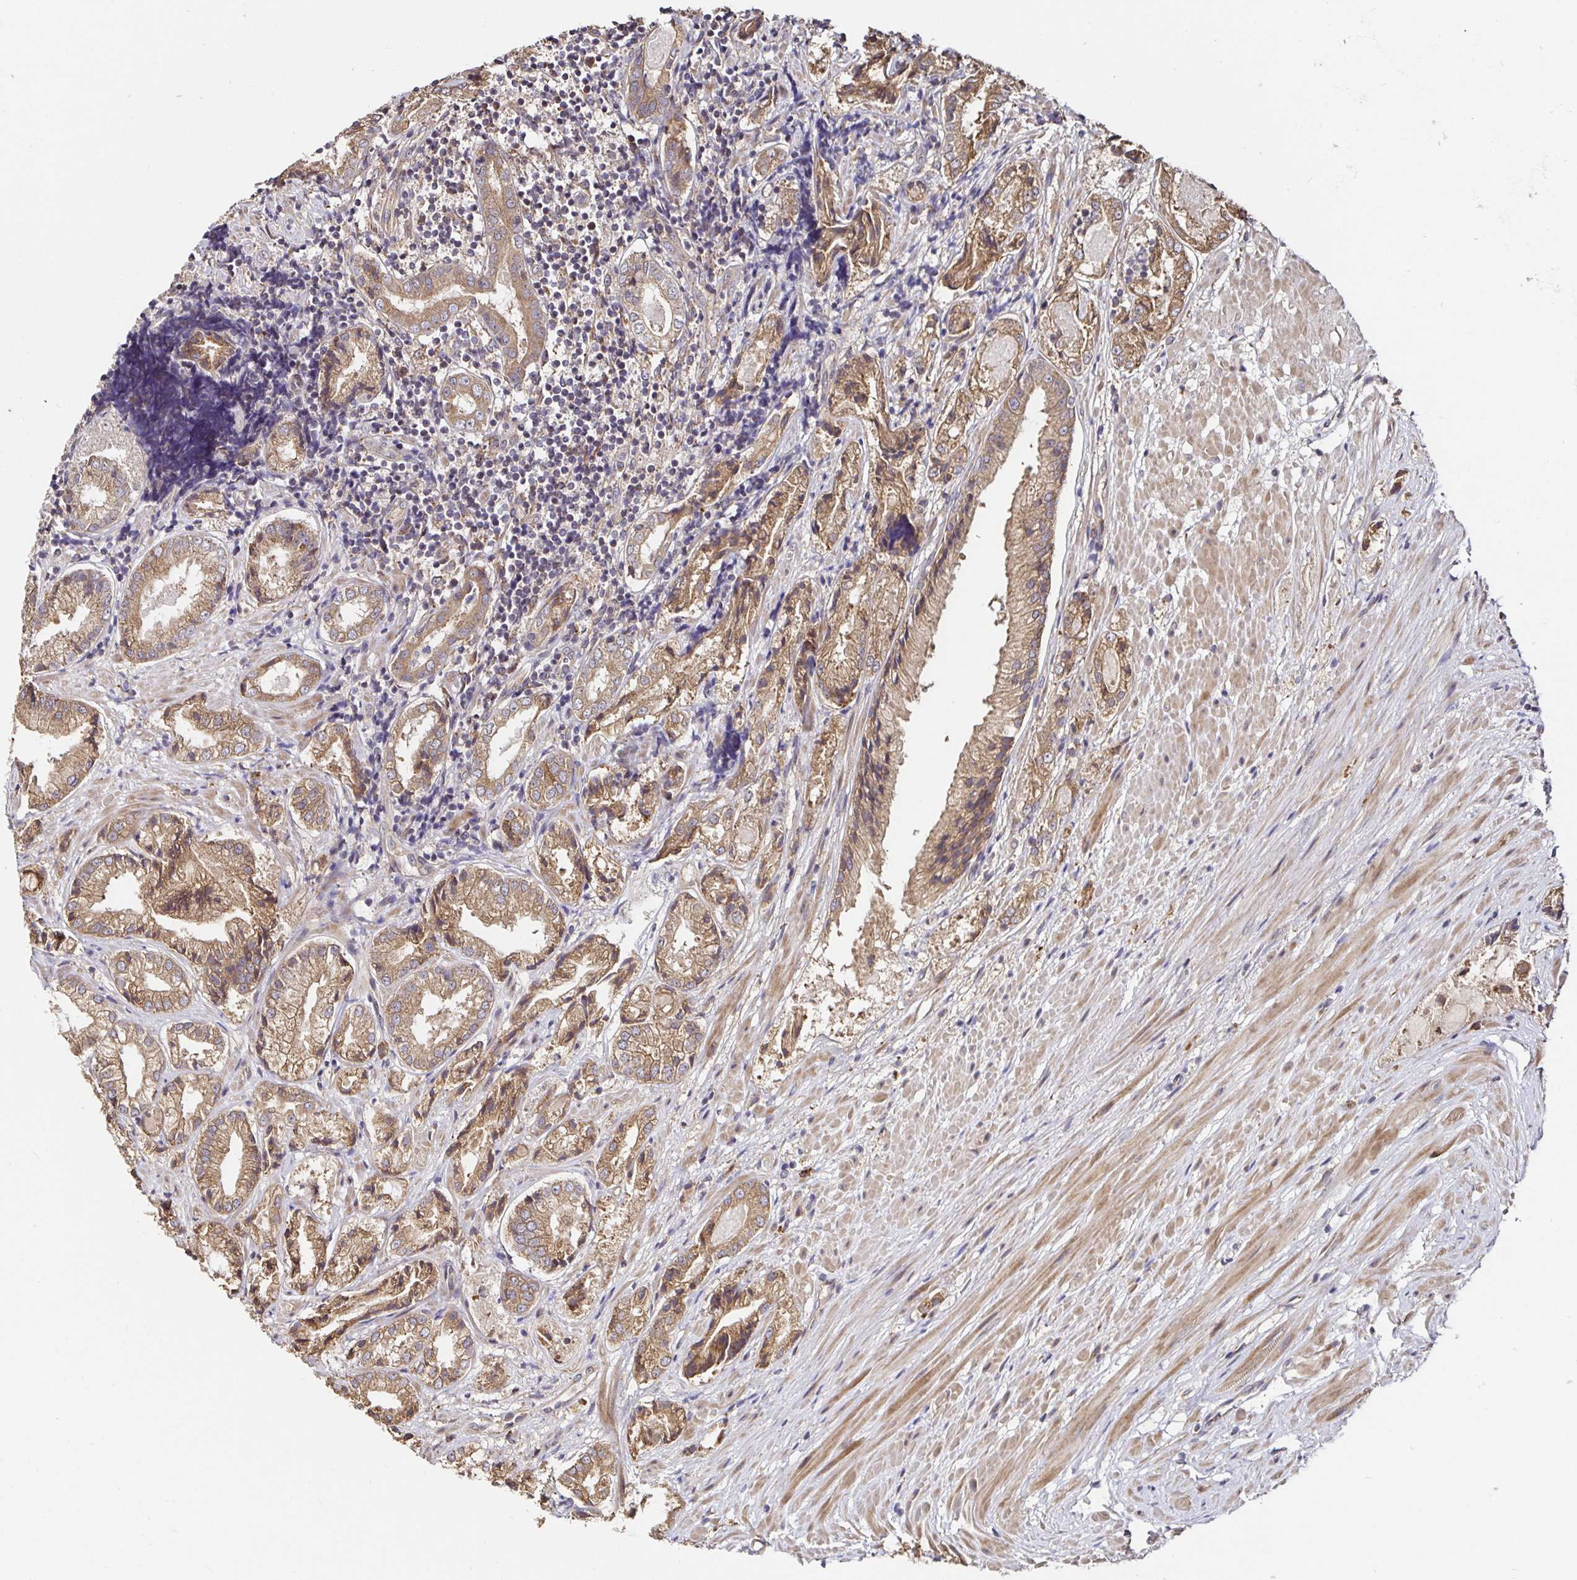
{"staining": {"intensity": "moderate", "quantity": ">75%", "location": "cytoplasmic/membranous"}, "tissue": "prostate cancer", "cell_type": "Tumor cells", "image_type": "cancer", "snomed": [{"axis": "morphology", "description": "Adenocarcinoma, High grade"}, {"axis": "topography", "description": "Prostate"}], "caption": "Brown immunohistochemical staining in human prostate high-grade adenocarcinoma demonstrates moderate cytoplasmic/membranous positivity in approximately >75% of tumor cells. Nuclei are stained in blue.", "gene": "MLST8", "patient": {"sex": "male", "age": 61}}